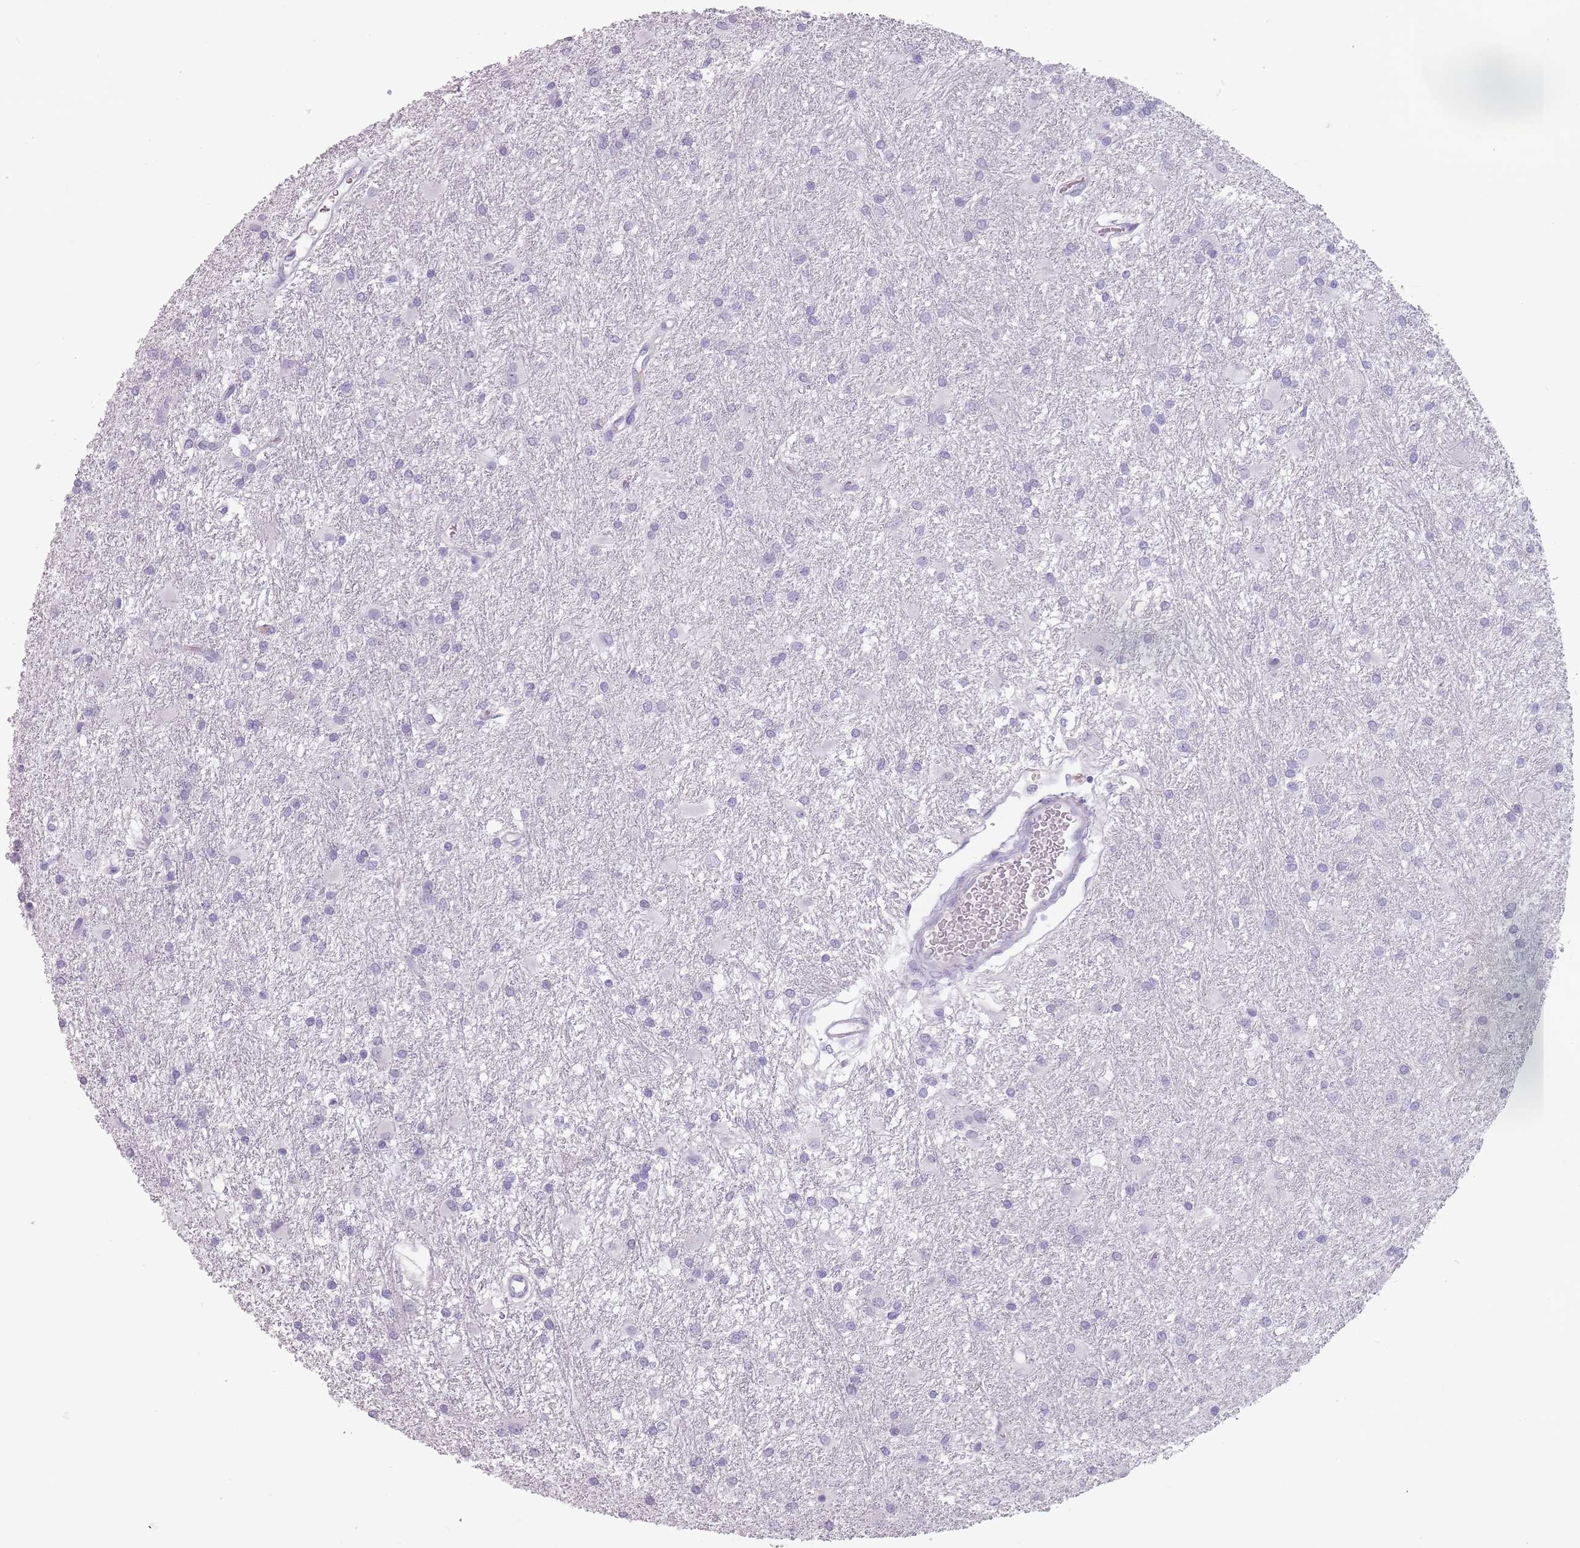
{"staining": {"intensity": "negative", "quantity": "none", "location": "none"}, "tissue": "glioma", "cell_type": "Tumor cells", "image_type": "cancer", "snomed": [{"axis": "morphology", "description": "Glioma, malignant, High grade"}, {"axis": "topography", "description": "Brain"}], "caption": "Tumor cells show no significant staining in malignant glioma (high-grade). (Stains: DAB (3,3'-diaminobenzidine) IHC with hematoxylin counter stain, Microscopy: brightfield microscopy at high magnification).", "gene": "ZNF584", "patient": {"sex": "female", "age": 50}}